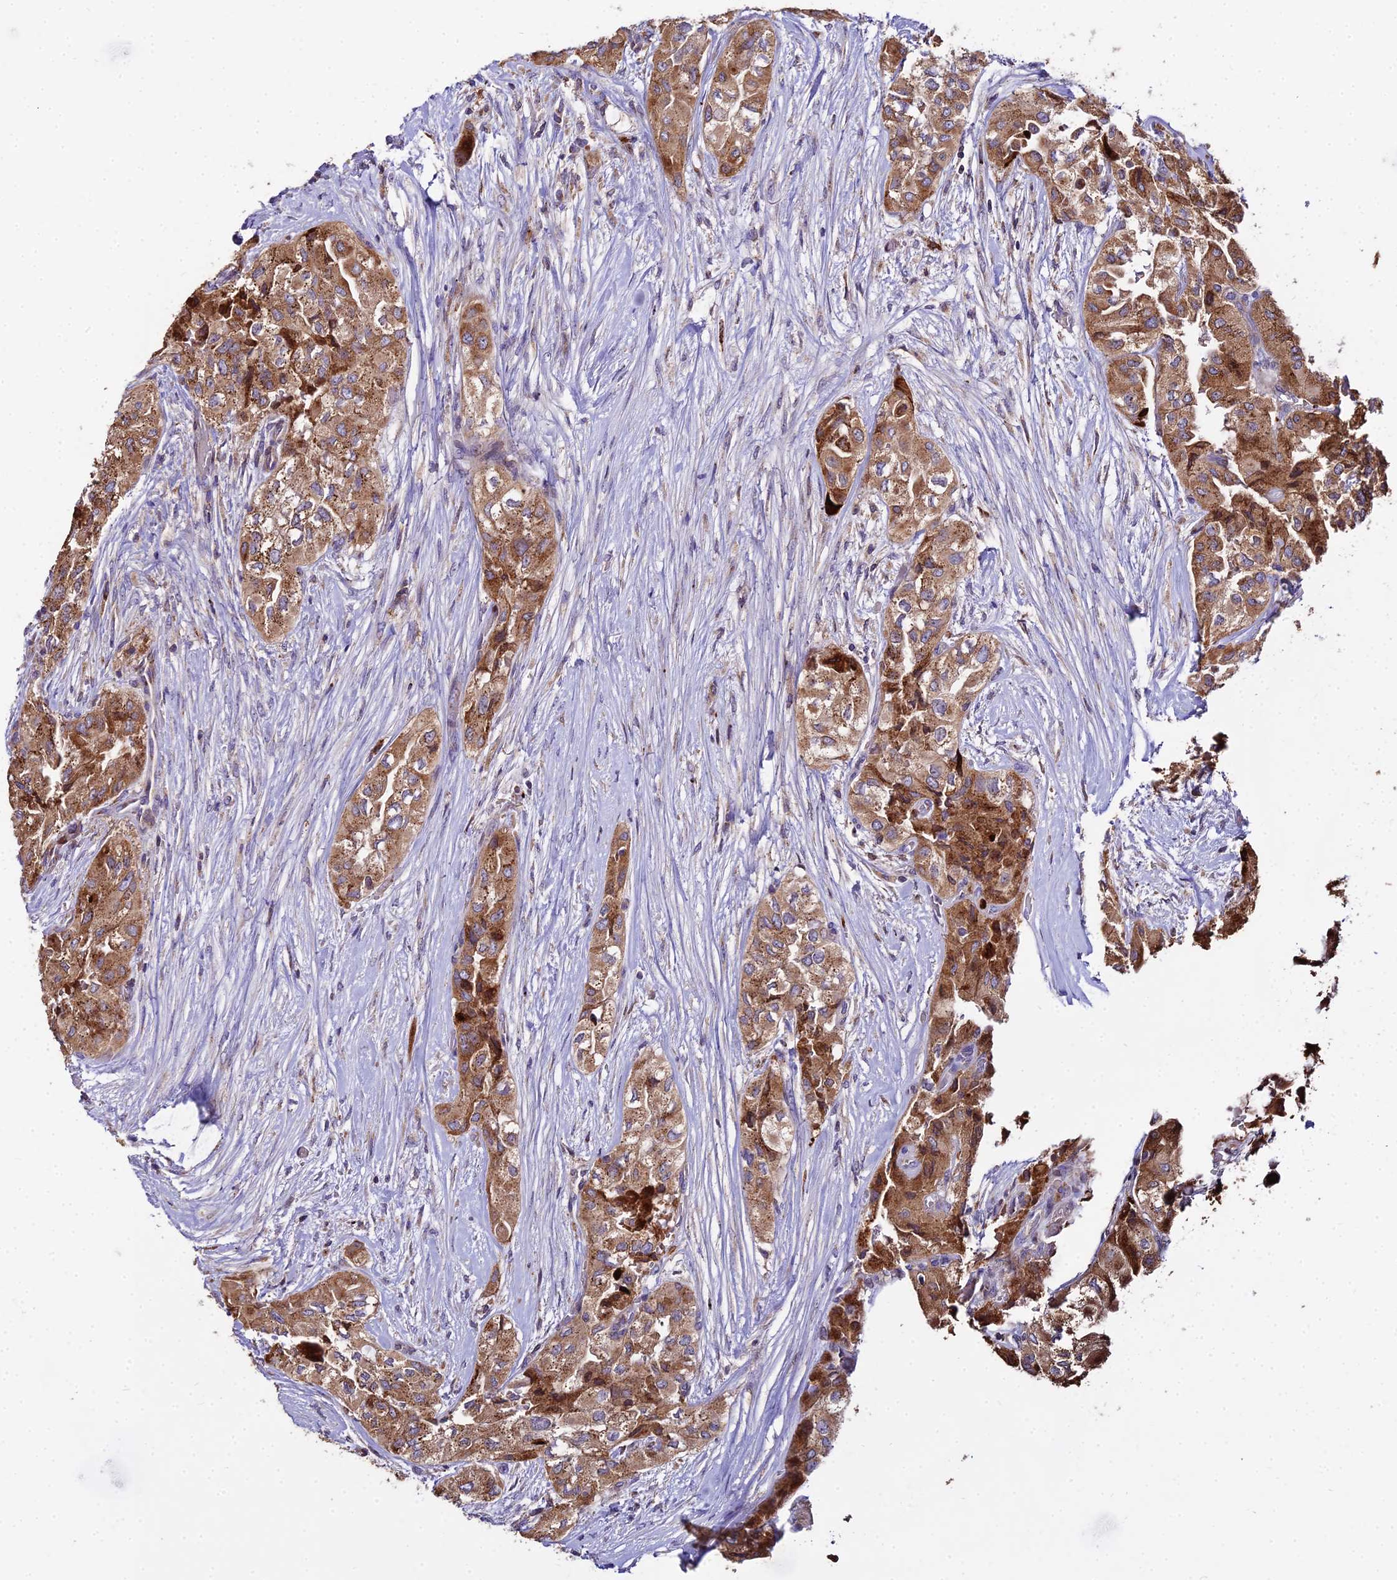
{"staining": {"intensity": "strong", "quantity": ">75%", "location": "cytoplasmic/membranous"}, "tissue": "thyroid cancer", "cell_type": "Tumor cells", "image_type": "cancer", "snomed": [{"axis": "morphology", "description": "Papillary adenocarcinoma, NOS"}, {"axis": "topography", "description": "Thyroid gland"}], "caption": "Thyroid cancer stained with IHC shows strong cytoplasmic/membranous staining in approximately >75% of tumor cells. Immunohistochemistry stains the protein of interest in brown and the nuclei are stained blue.", "gene": "PEX19", "patient": {"sex": "female", "age": 59}}